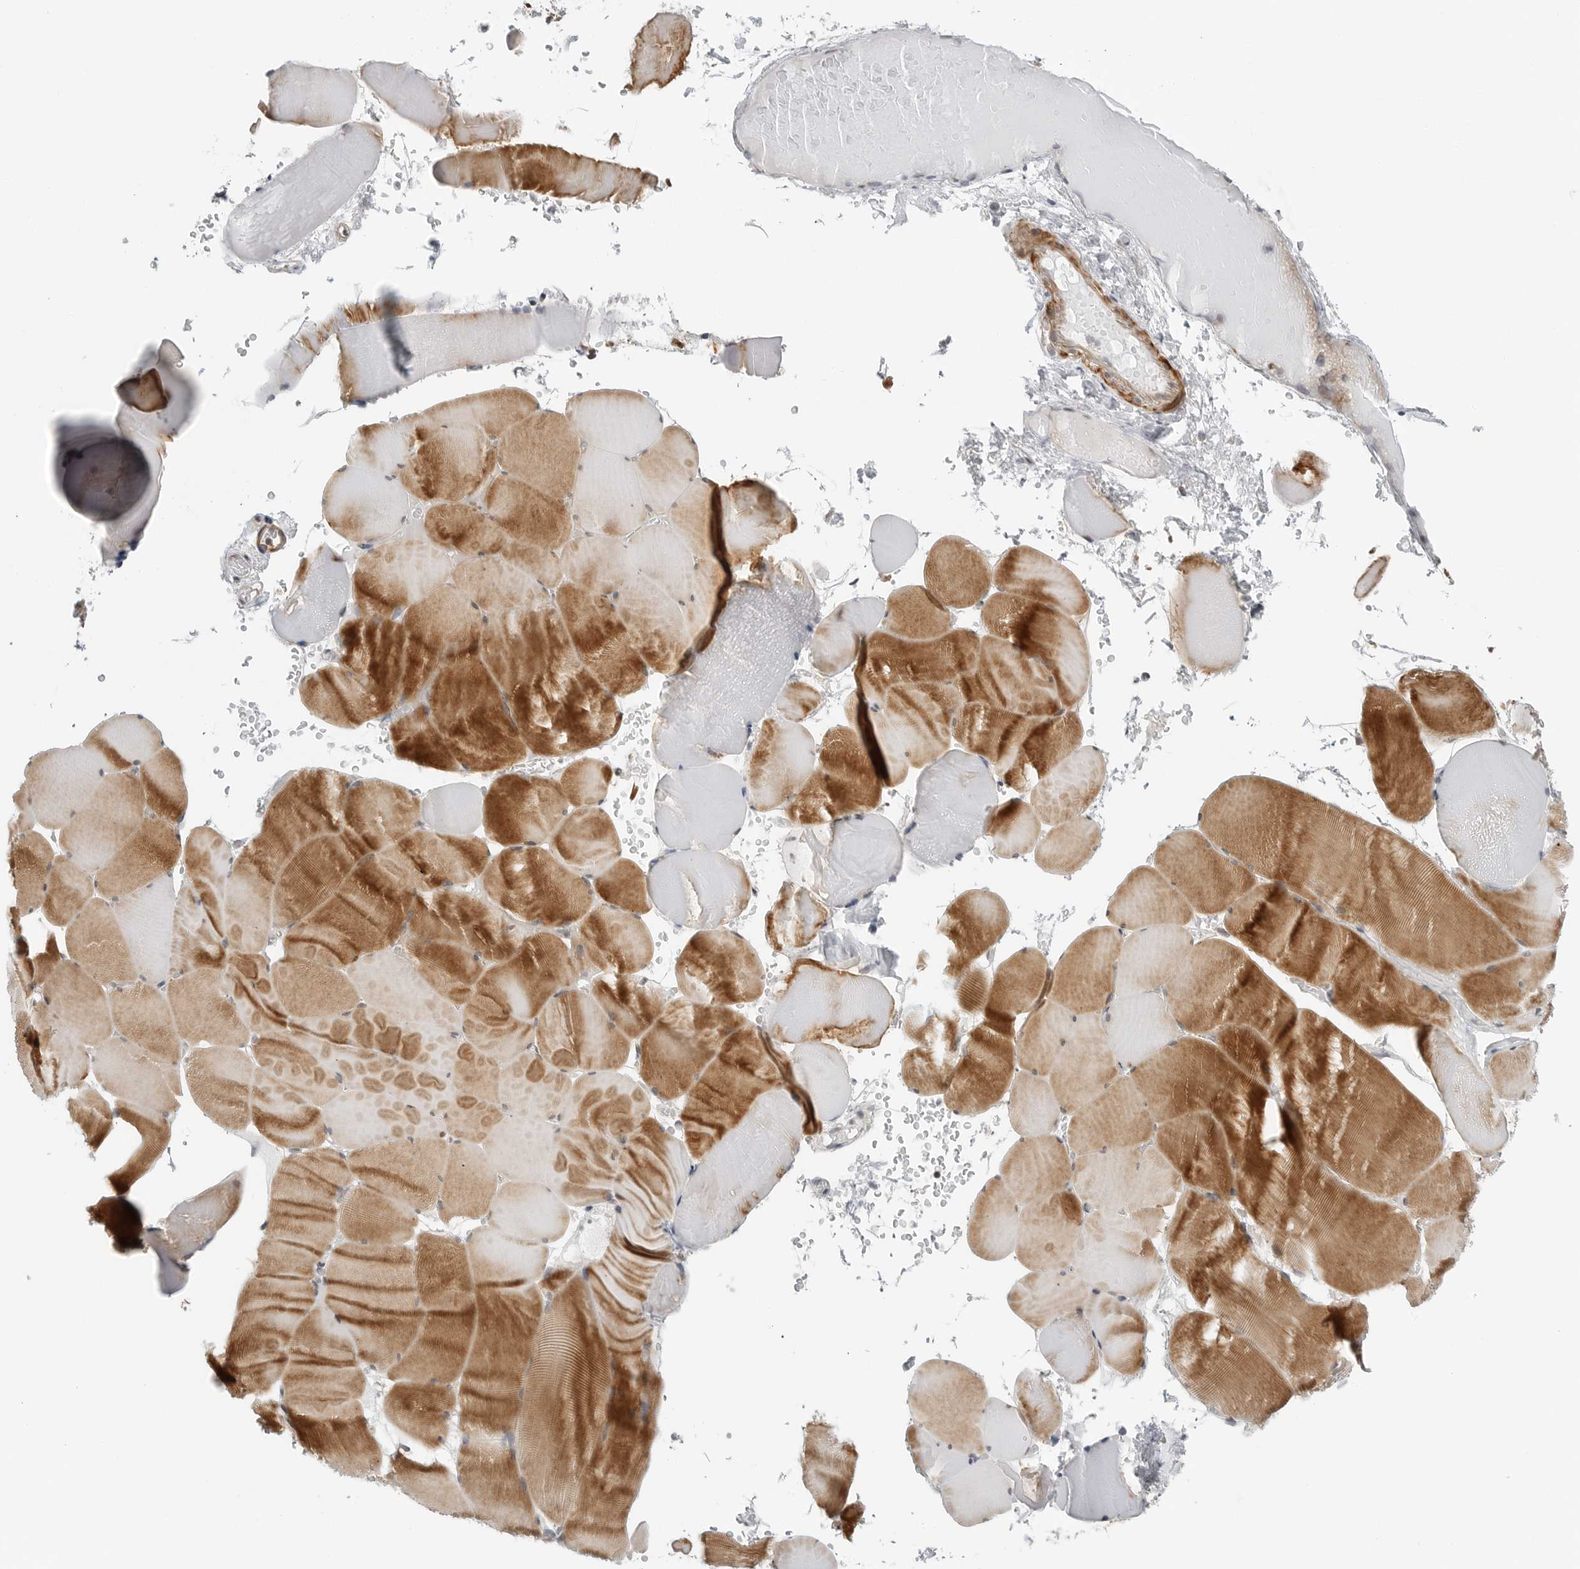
{"staining": {"intensity": "strong", "quantity": "25%-75%", "location": "cytoplasmic/membranous"}, "tissue": "skeletal muscle", "cell_type": "Myocytes", "image_type": "normal", "snomed": [{"axis": "morphology", "description": "Normal tissue, NOS"}, {"axis": "topography", "description": "Skeletal muscle"}], "caption": "Protein expression analysis of unremarkable human skeletal muscle reveals strong cytoplasmic/membranous staining in about 25%-75% of myocytes.", "gene": "PEX2", "patient": {"sex": "male", "age": 62}}